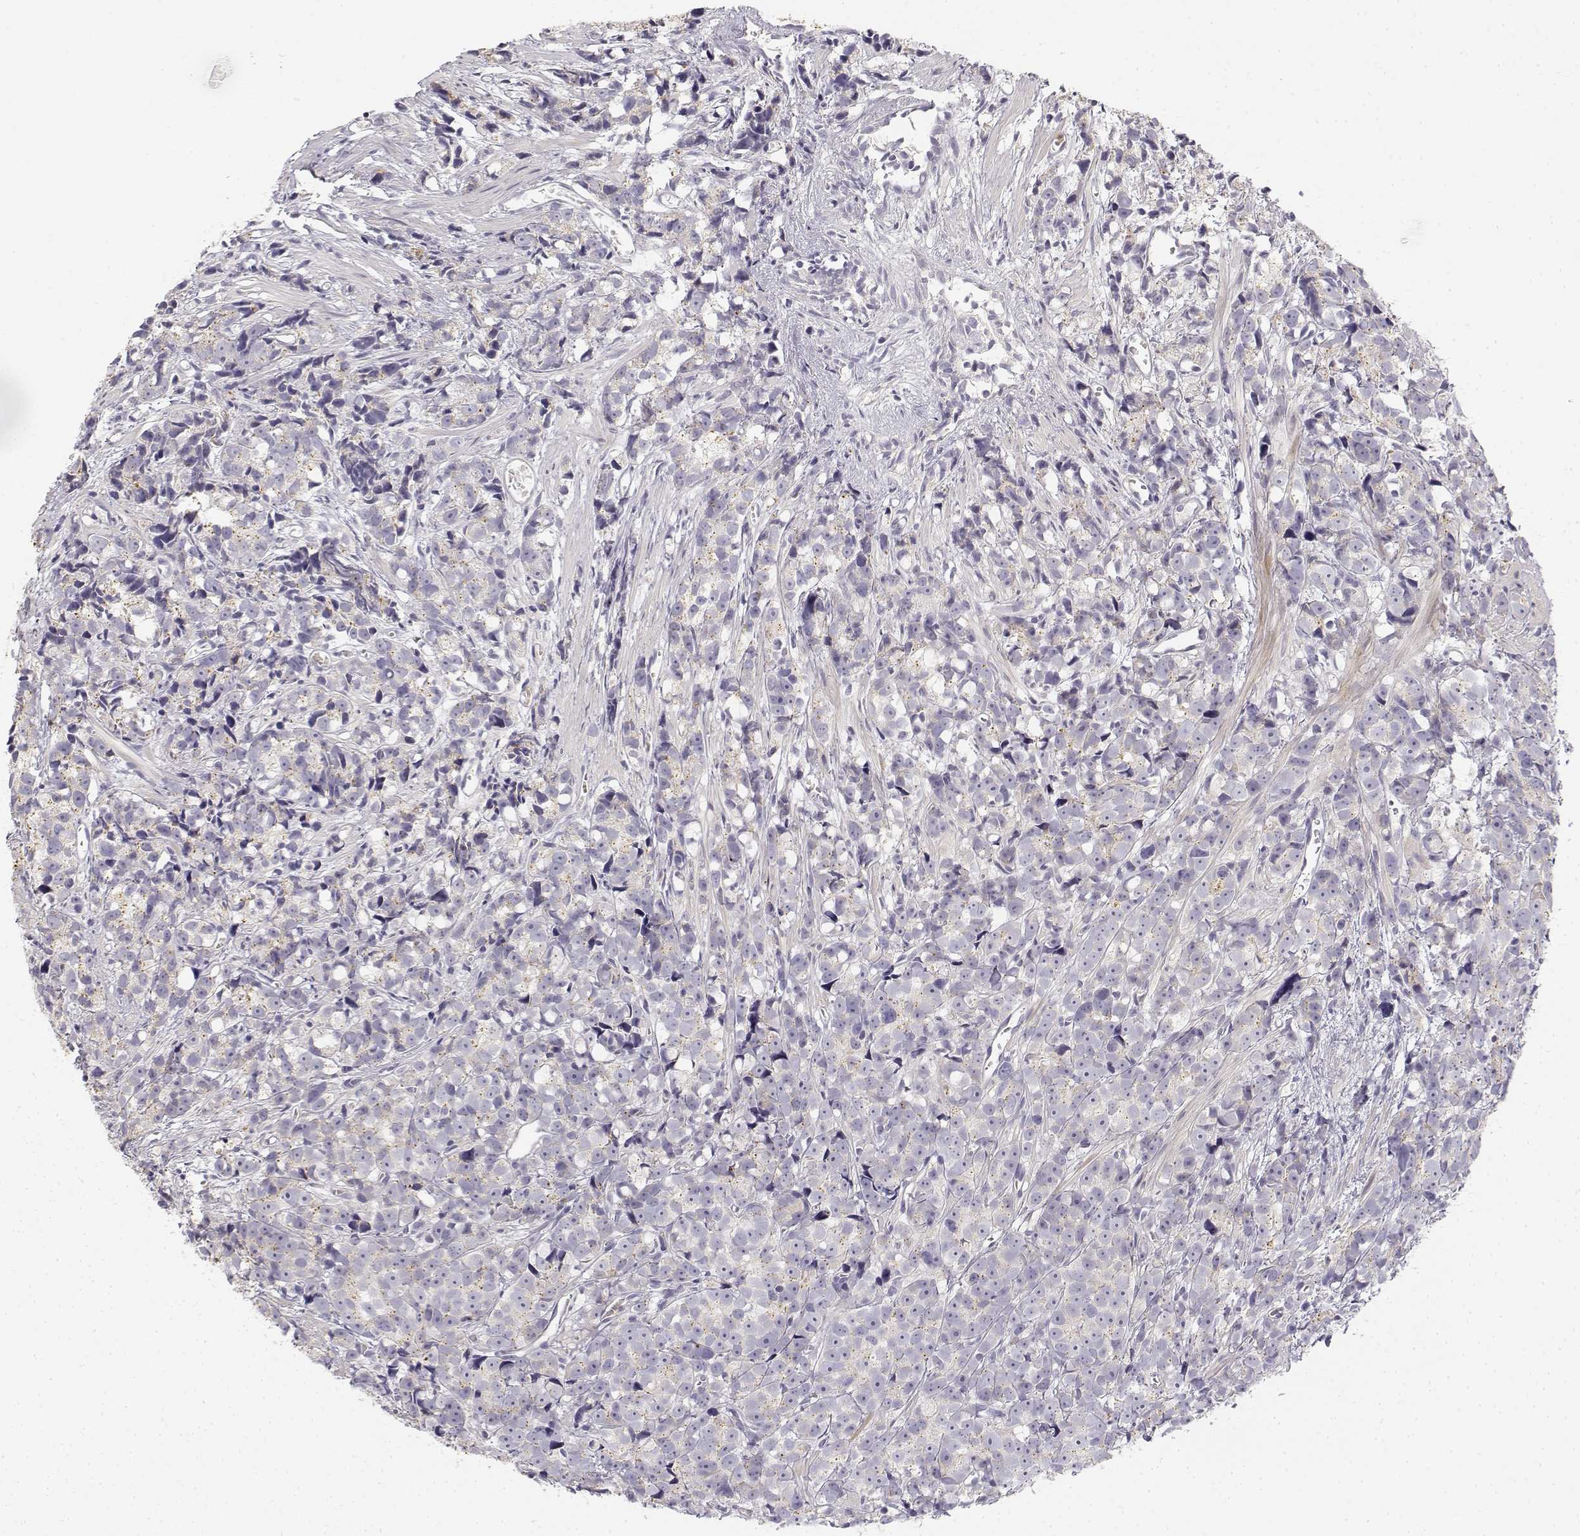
{"staining": {"intensity": "negative", "quantity": "none", "location": "none"}, "tissue": "prostate cancer", "cell_type": "Tumor cells", "image_type": "cancer", "snomed": [{"axis": "morphology", "description": "Adenocarcinoma, High grade"}, {"axis": "topography", "description": "Prostate"}], "caption": "The micrograph displays no significant expression in tumor cells of prostate cancer (adenocarcinoma (high-grade)). (DAB (3,3'-diaminobenzidine) immunohistochemistry (IHC) with hematoxylin counter stain).", "gene": "GLIPR1L2", "patient": {"sex": "male", "age": 77}}